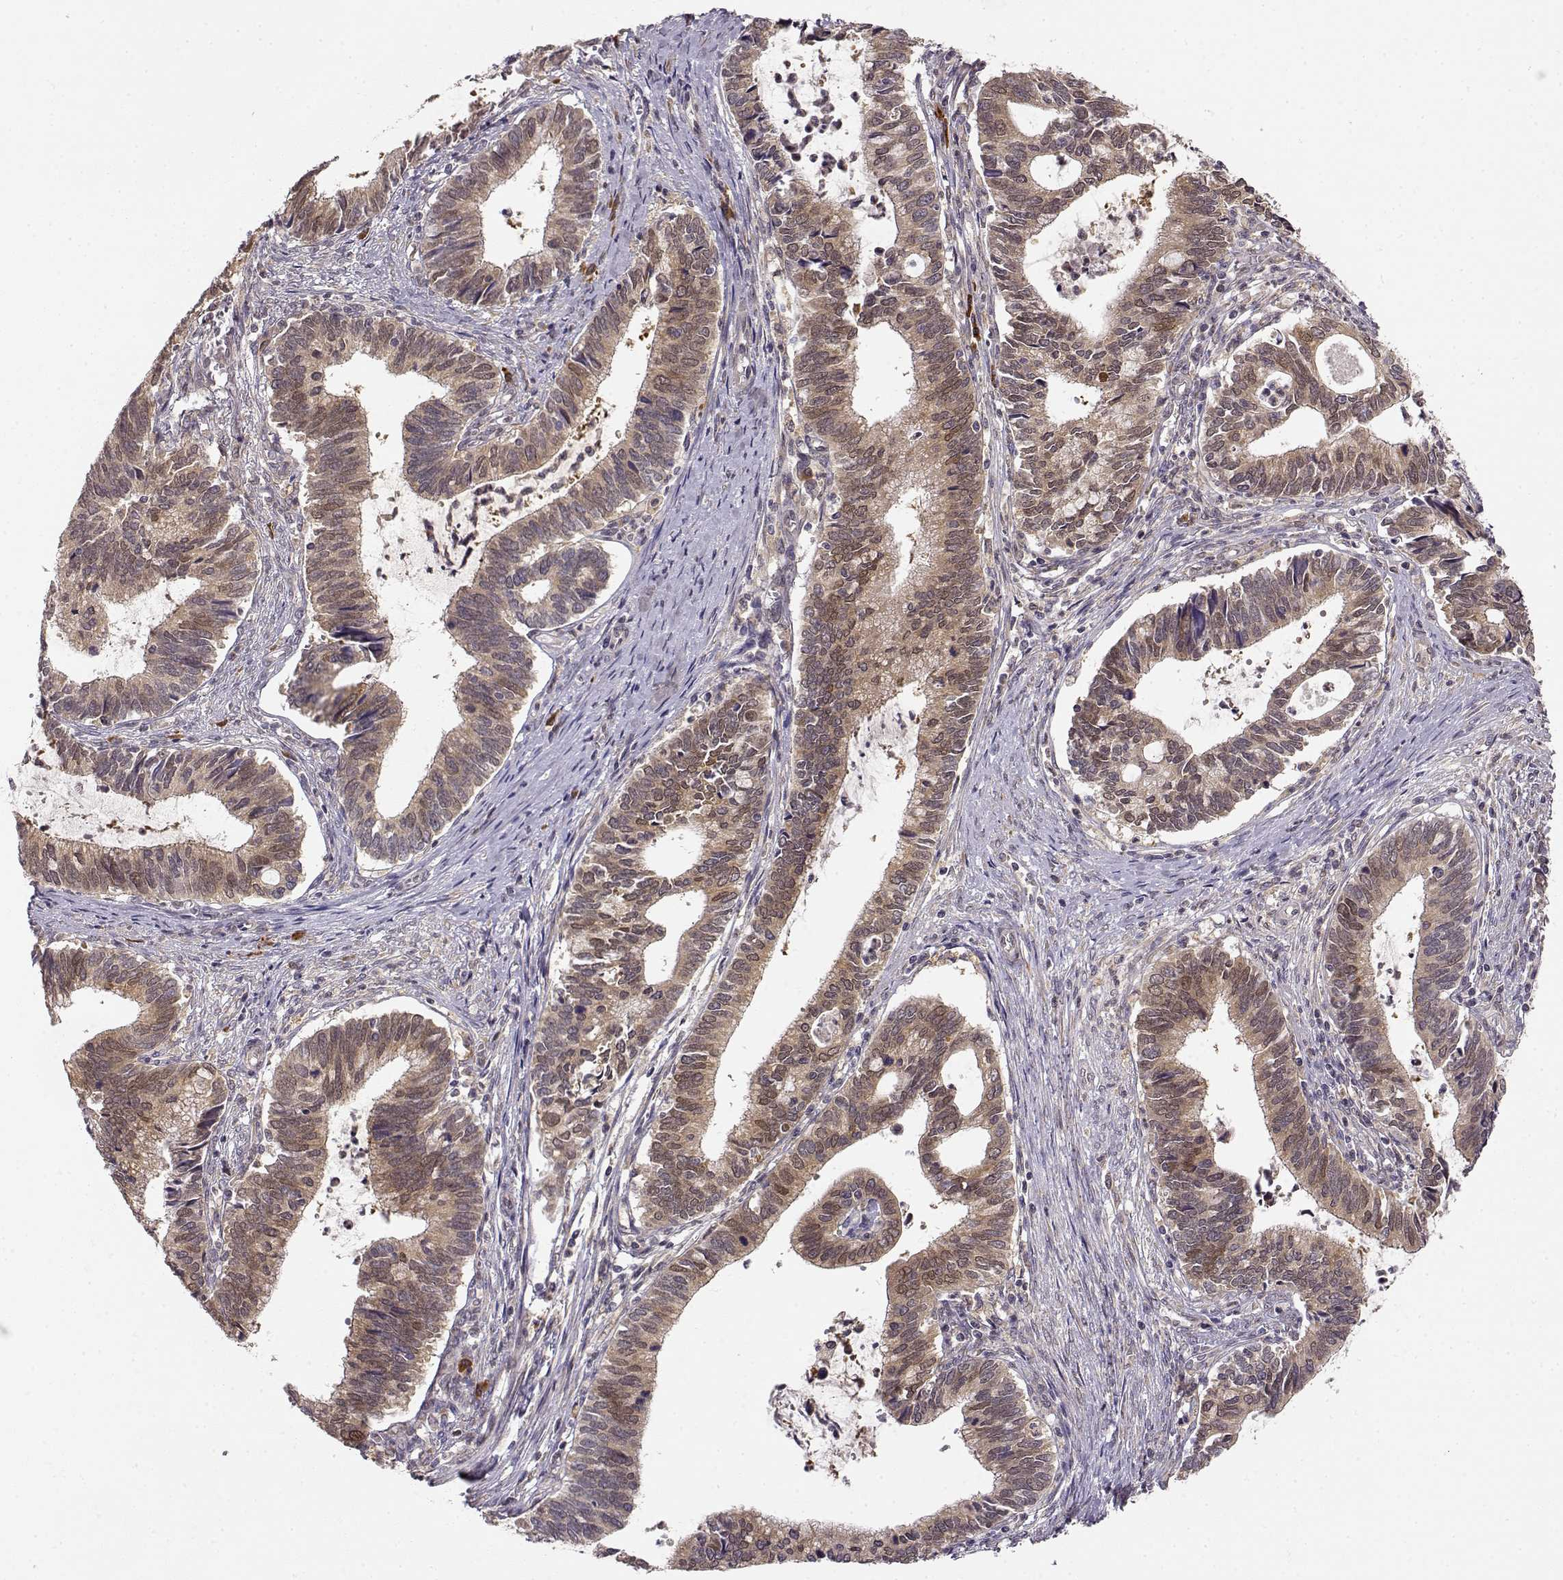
{"staining": {"intensity": "weak", "quantity": ">75%", "location": "cytoplasmic/membranous"}, "tissue": "cervical cancer", "cell_type": "Tumor cells", "image_type": "cancer", "snomed": [{"axis": "morphology", "description": "Adenocarcinoma, NOS"}, {"axis": "topography", "description": "Cervix"}], "caption": "Cervical adenocarcinoma tissue shows weak cytoplasmic/membranous staining in about >75% of tumor cells", "gene": "ERGIC2", "patient": {"sex": "female", "age": 42}}